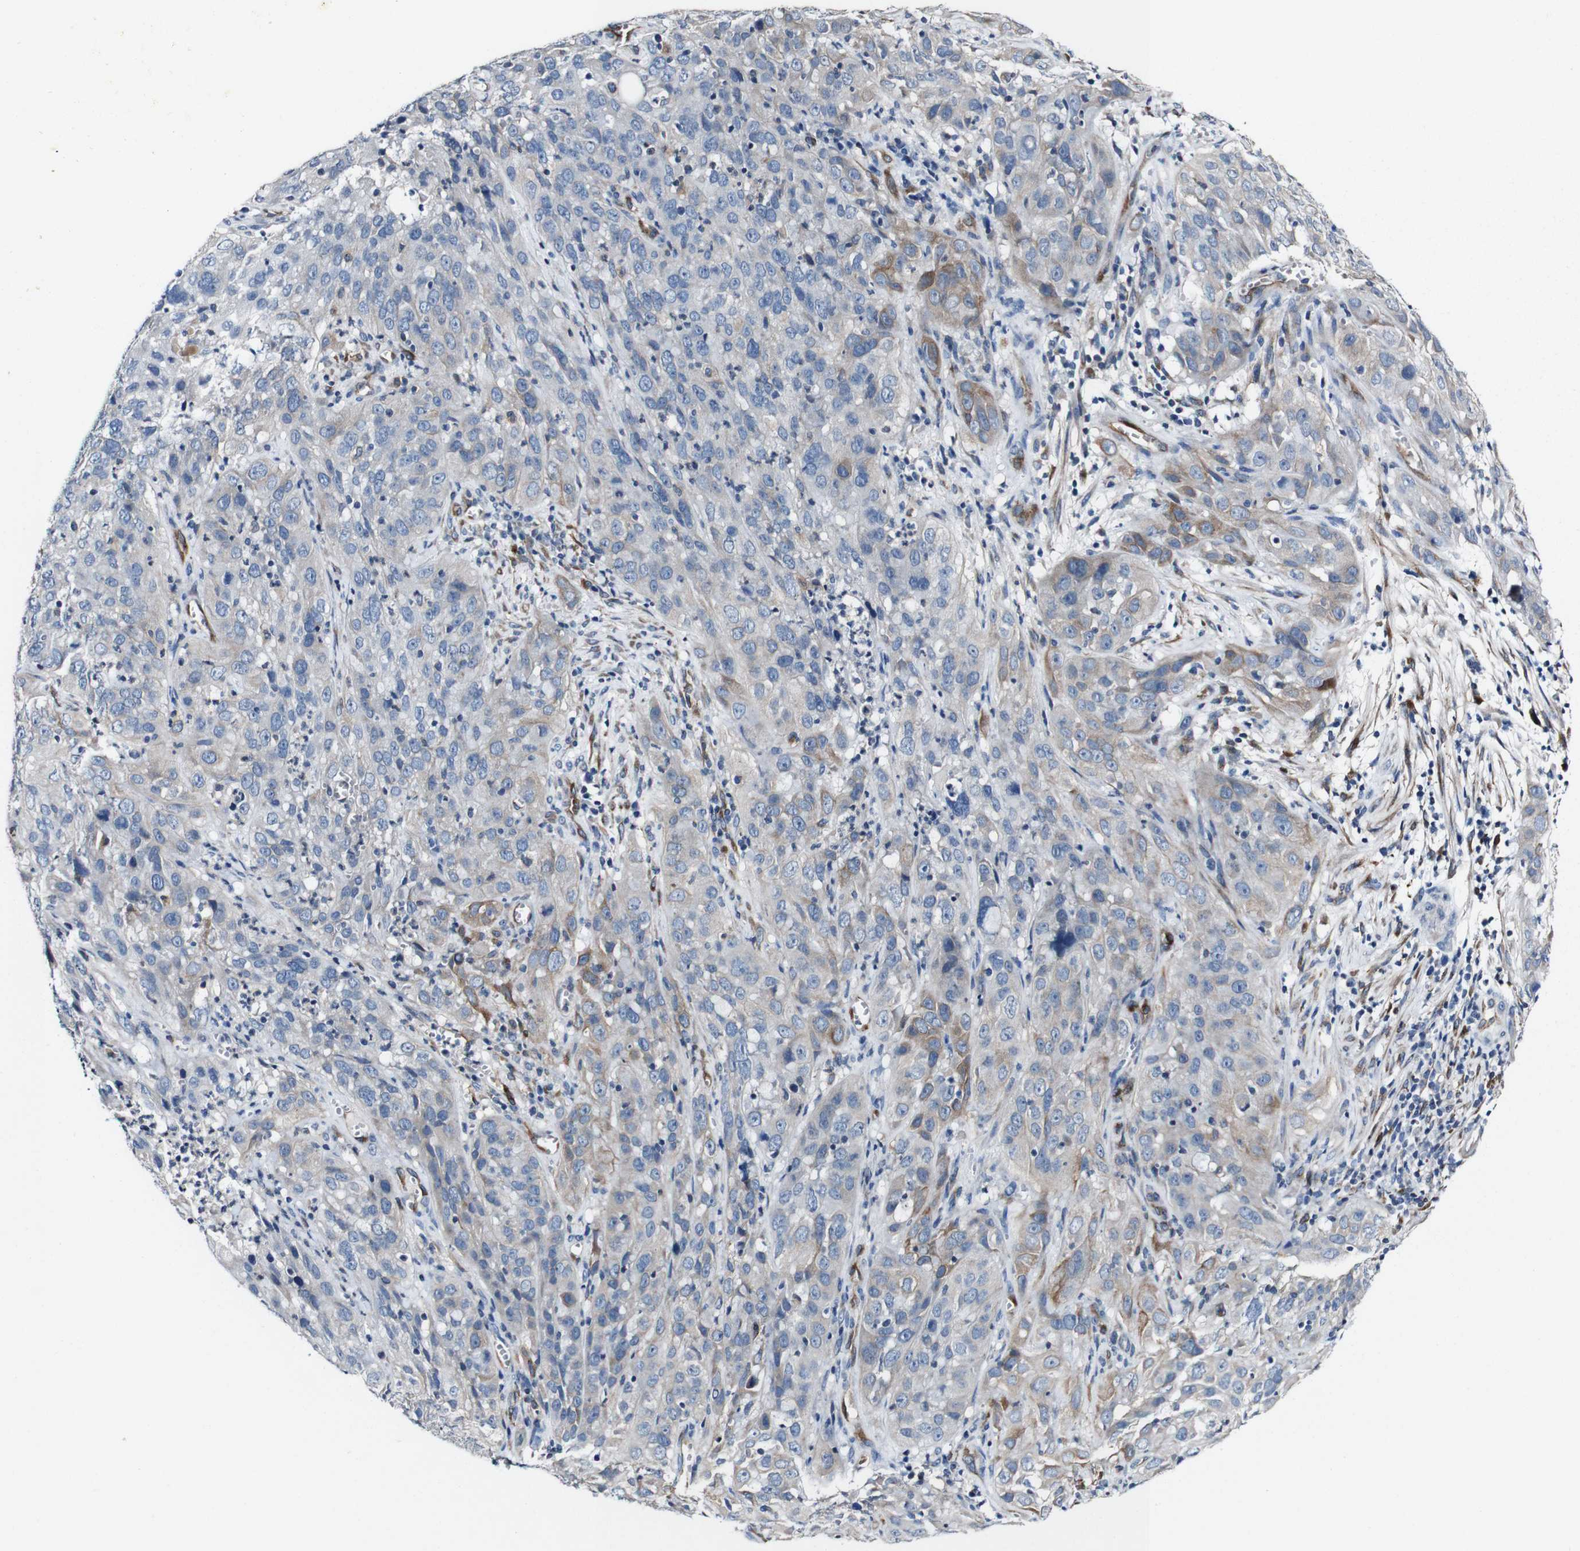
{"staining": {"intensity": "weak", "quantity": "<25%", "location": "cytoplasmic/membranous"}, "tissue": "cervical cancer", "cell_type": "Tumor cells", "image_type": "cancer", "snomed": [{"axis": "morphology", "description": "Squamous cell carcinoma, NOS"}, {"axis": "topography", "description": "Cervix"}], "caption": "Immunohistochemistry image of cervical cancer (squamous cell carcinoma) stained for a protein (brown), which demonstrates no staining in tumor cells.", "gene": "GRAMD1A", "patient": {"sex": "female", "age": 32}}